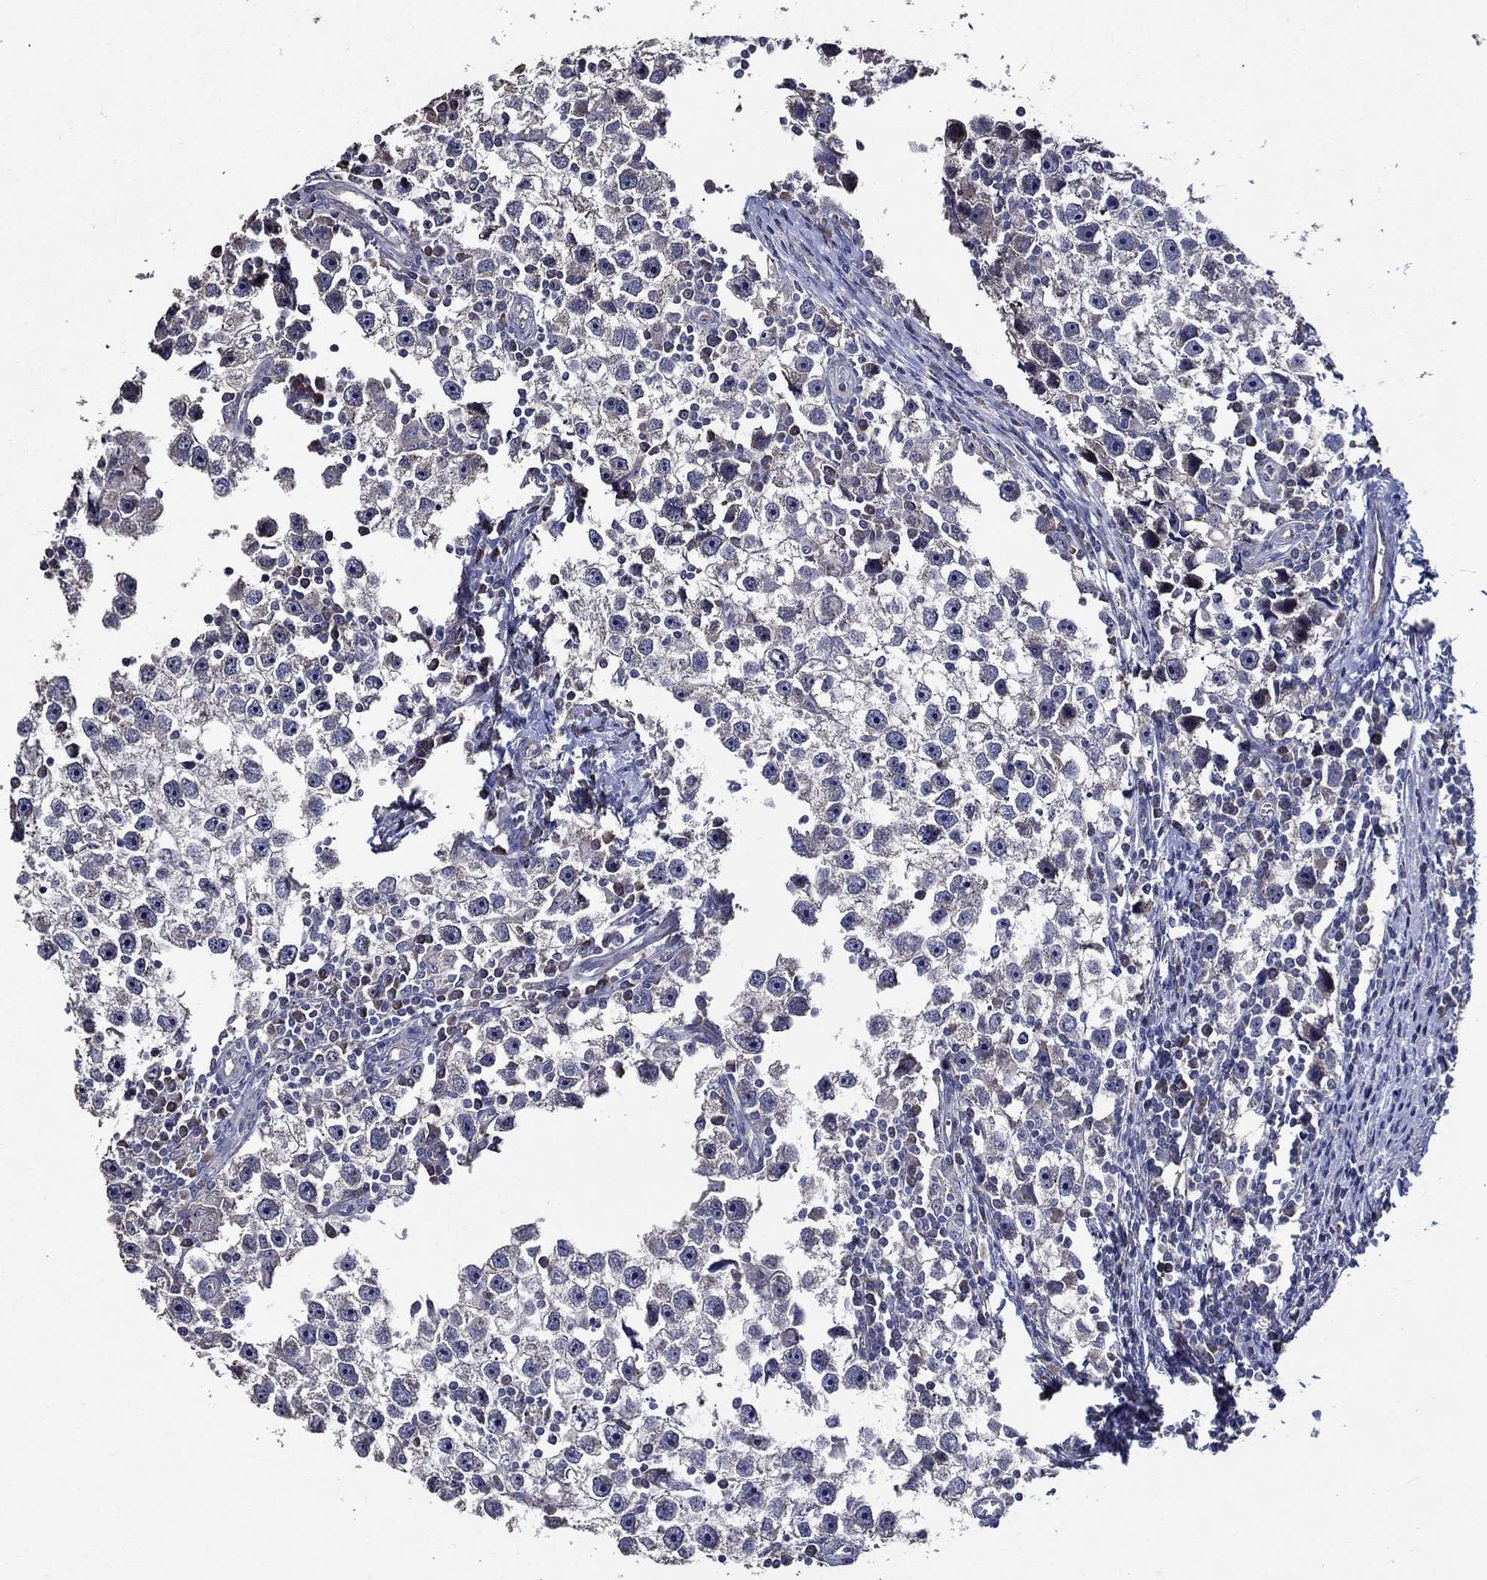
{"staining": {"intensity": "negative", "quantity": "none", "location": "none"}, "tissue": "testis cancer", "cell_type": "Tumor cells", "image_type": "cancer", "snomed": [{"axis": "morphology", "description": "Seminoma, NOS"}, {"axis": "topography", "description": "Testis"}], "caption": "Immunohistochemistry micrograph of human testis seminoma stained for a protein (brown), which exhibits no staining in tumor cells.", "gene": "HAP1", "patient": {"sex": "male", "age": 30}}